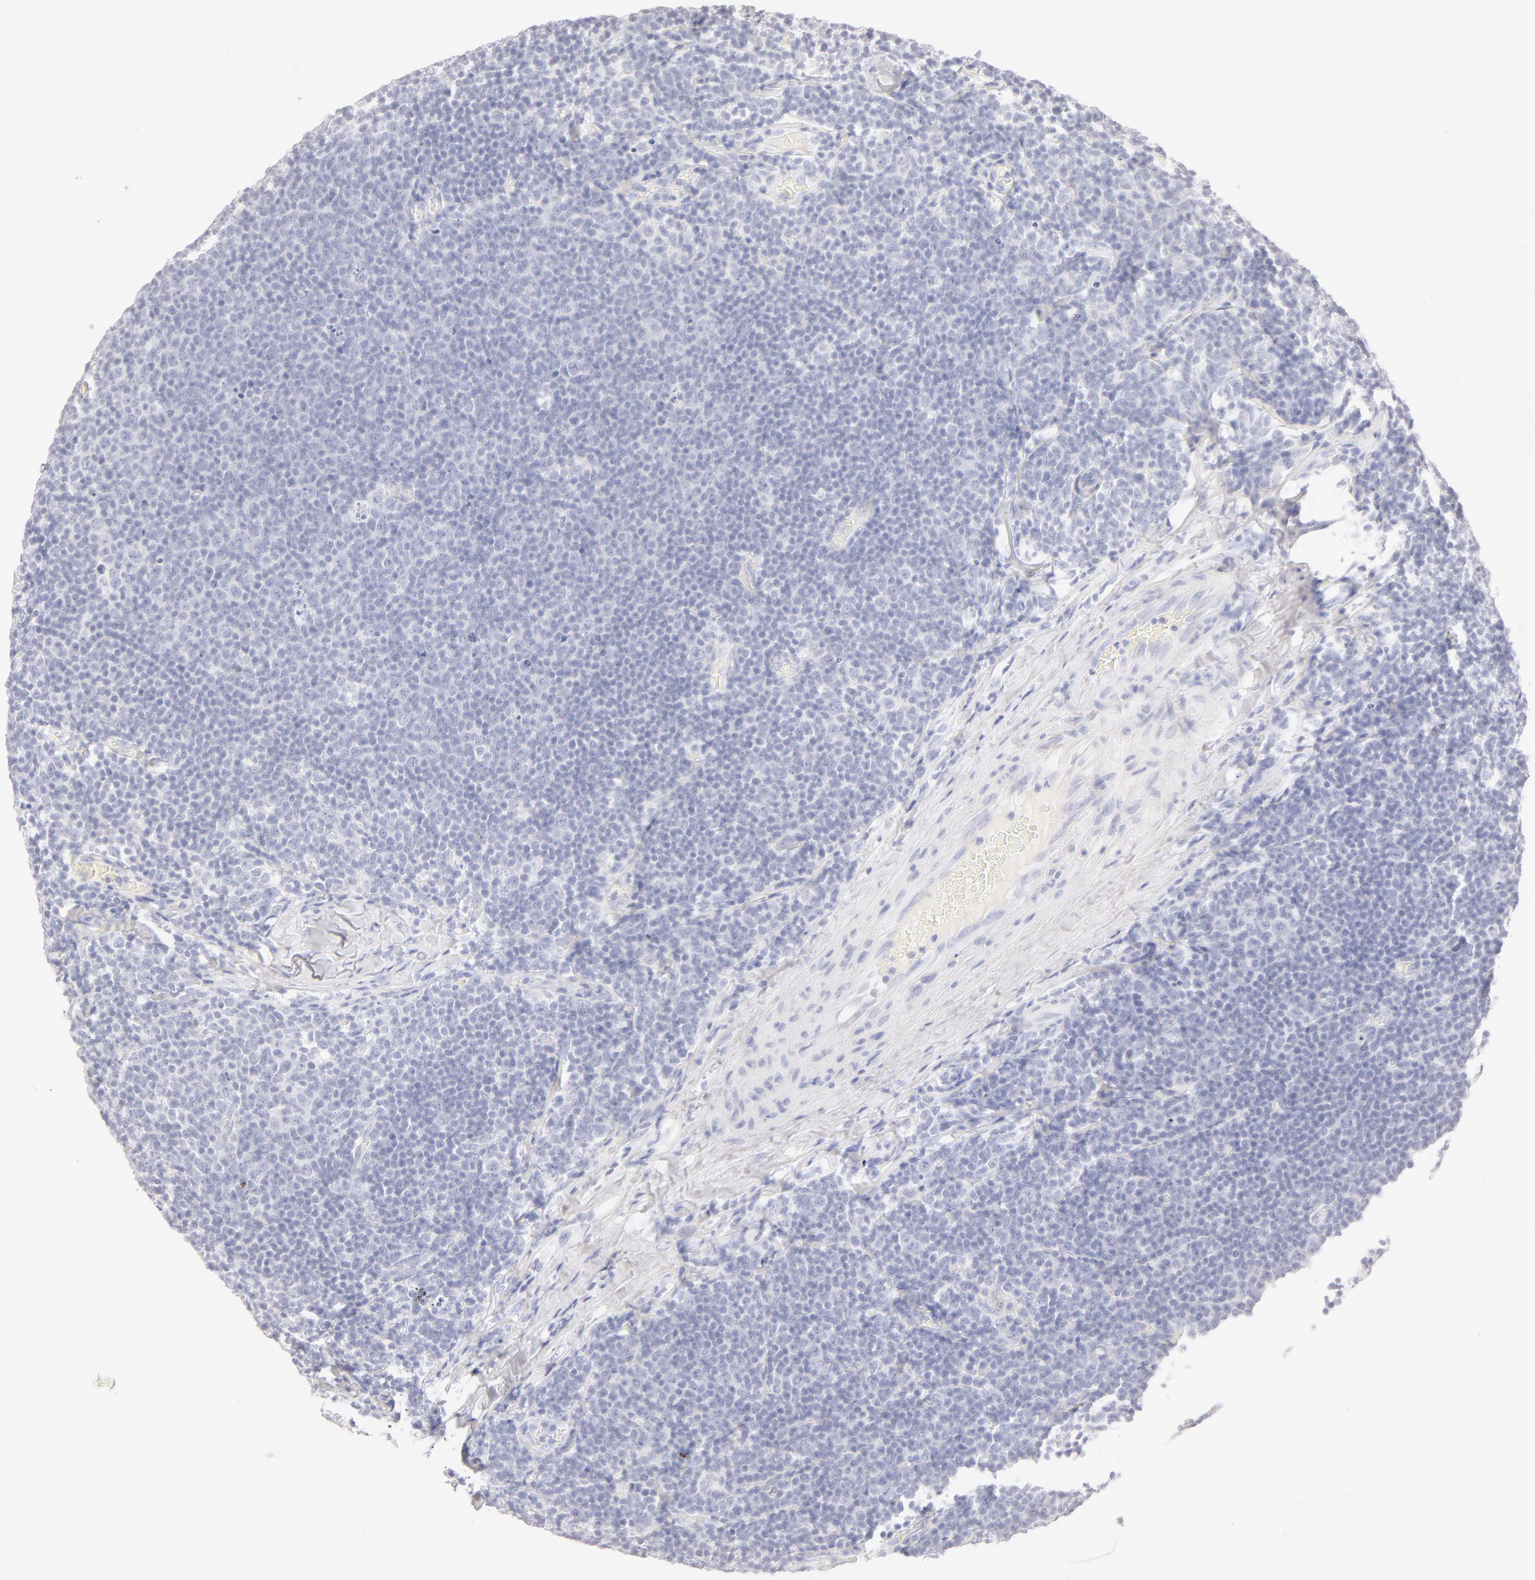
{"staining": {"intensity": "negative", "quantity": "none", "location": "none"}, "tissue": "lymphoma", "cell_type": "Tumor cells", "image_type": "cancer", "snomed": [{"axis": "morphology", "description": "Malignant lymphoma, non-Hodgkin's type, Low grade"}, {"axis": "topography", "description": "Lymph node"}], "caption": "Lymphoma was stained to show a protein in brown. There is no significant expression in tumor cells. (DAB immunohistochemistry with hematoxylin counter stain).", "gene": "LGALS7B", "patient": {"sex": "male", "age": 74}}